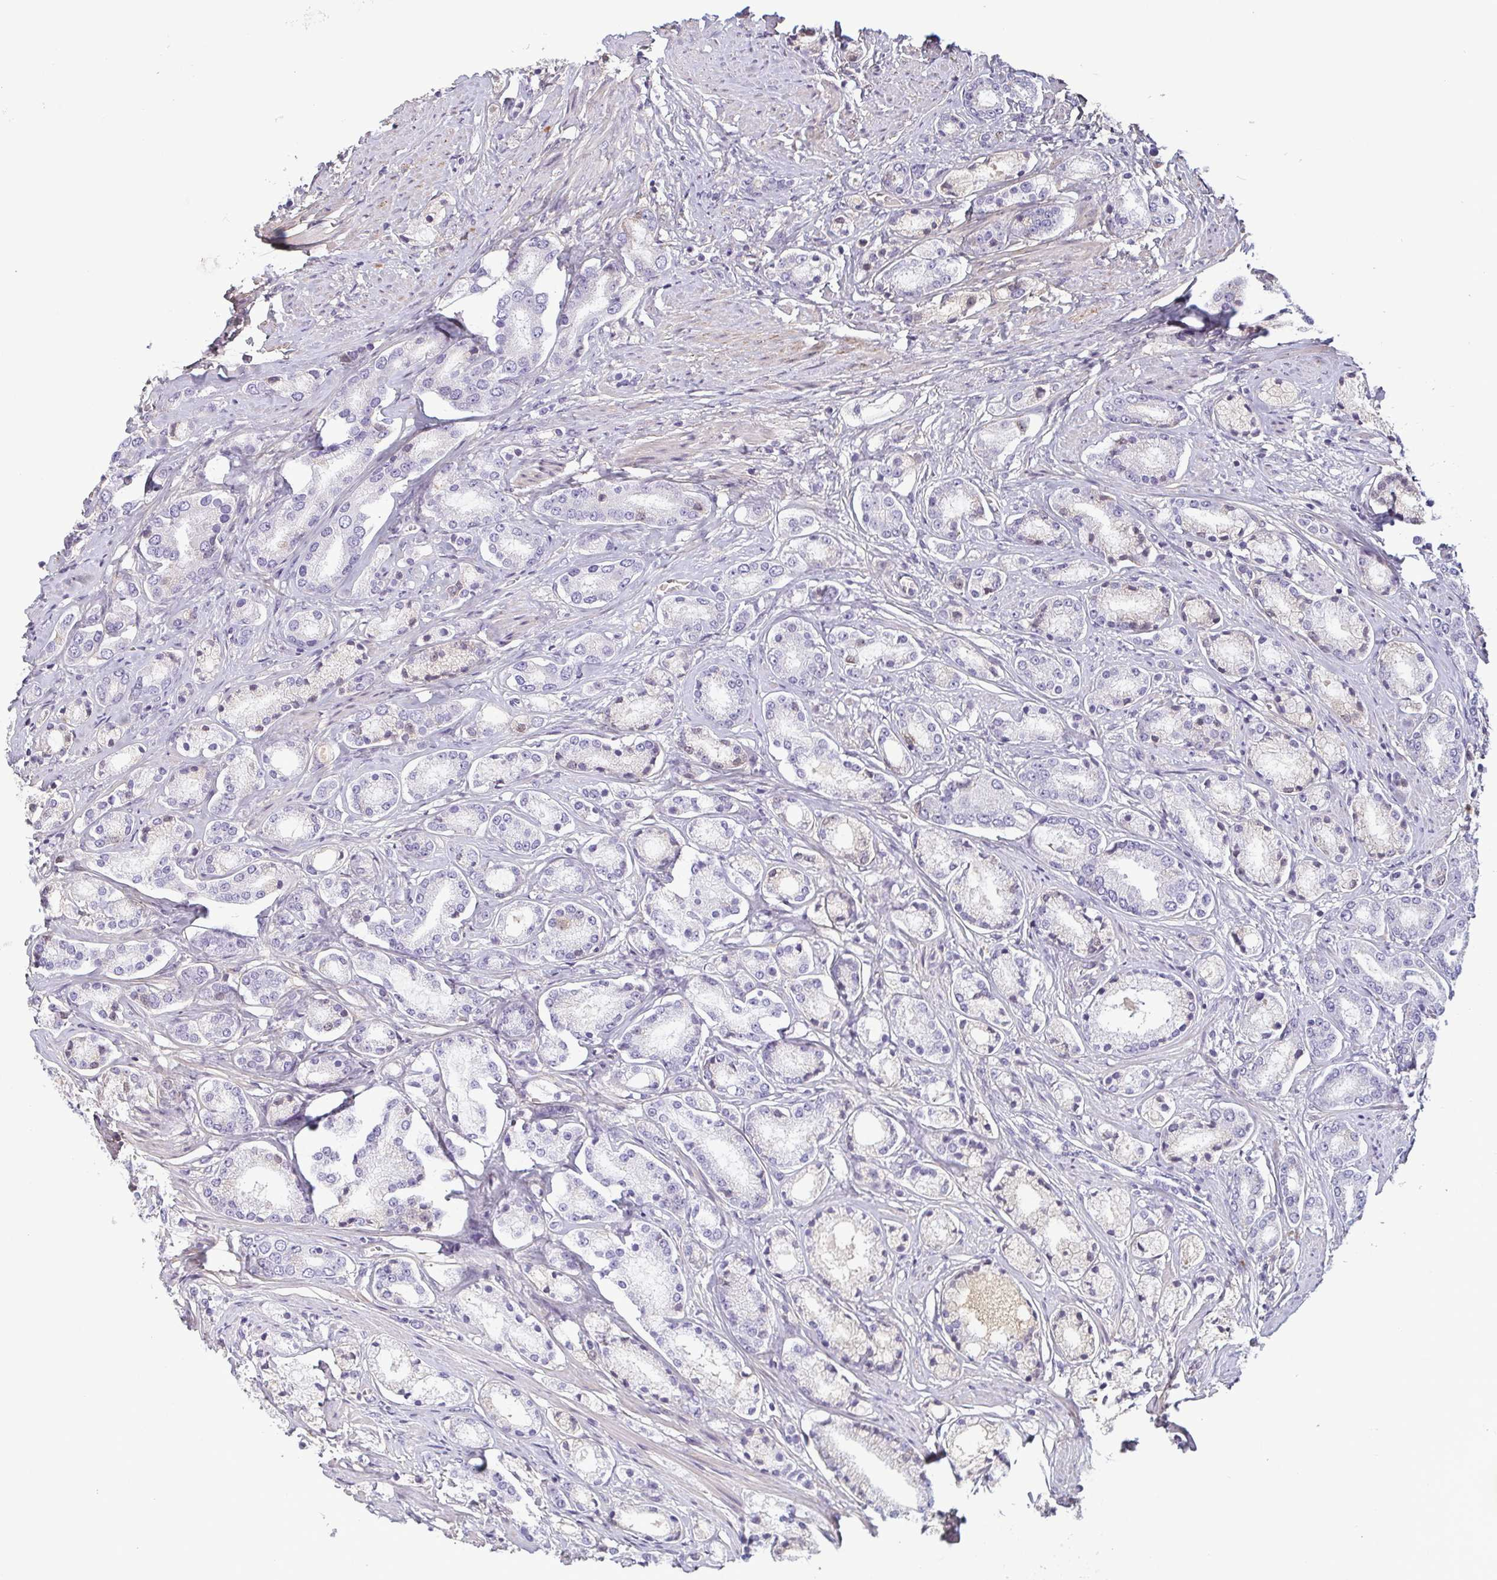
{"staining": {"intensity": "negative", "quantity": "none", "location": "none"}, "tissue": "prostate cancer", "cell_type": "Tumor cells", "image_type": "cancer", "snomed": [{"axis": "morphology", "description": "Adenocarcinoma, High grade"}, {"axis": "topography", "description": "Prostate"}], "caption": "An immunohistochemistry (IHC) histopathology image of prostate cancer (adenocarcinoma (high-grade)) is shown. There is no staining in tumor cells of prostate cancer (adenocarcinoma (high-grade)).", "gene": "ECM1", "patient": {"sex": "male", "age": 63}}